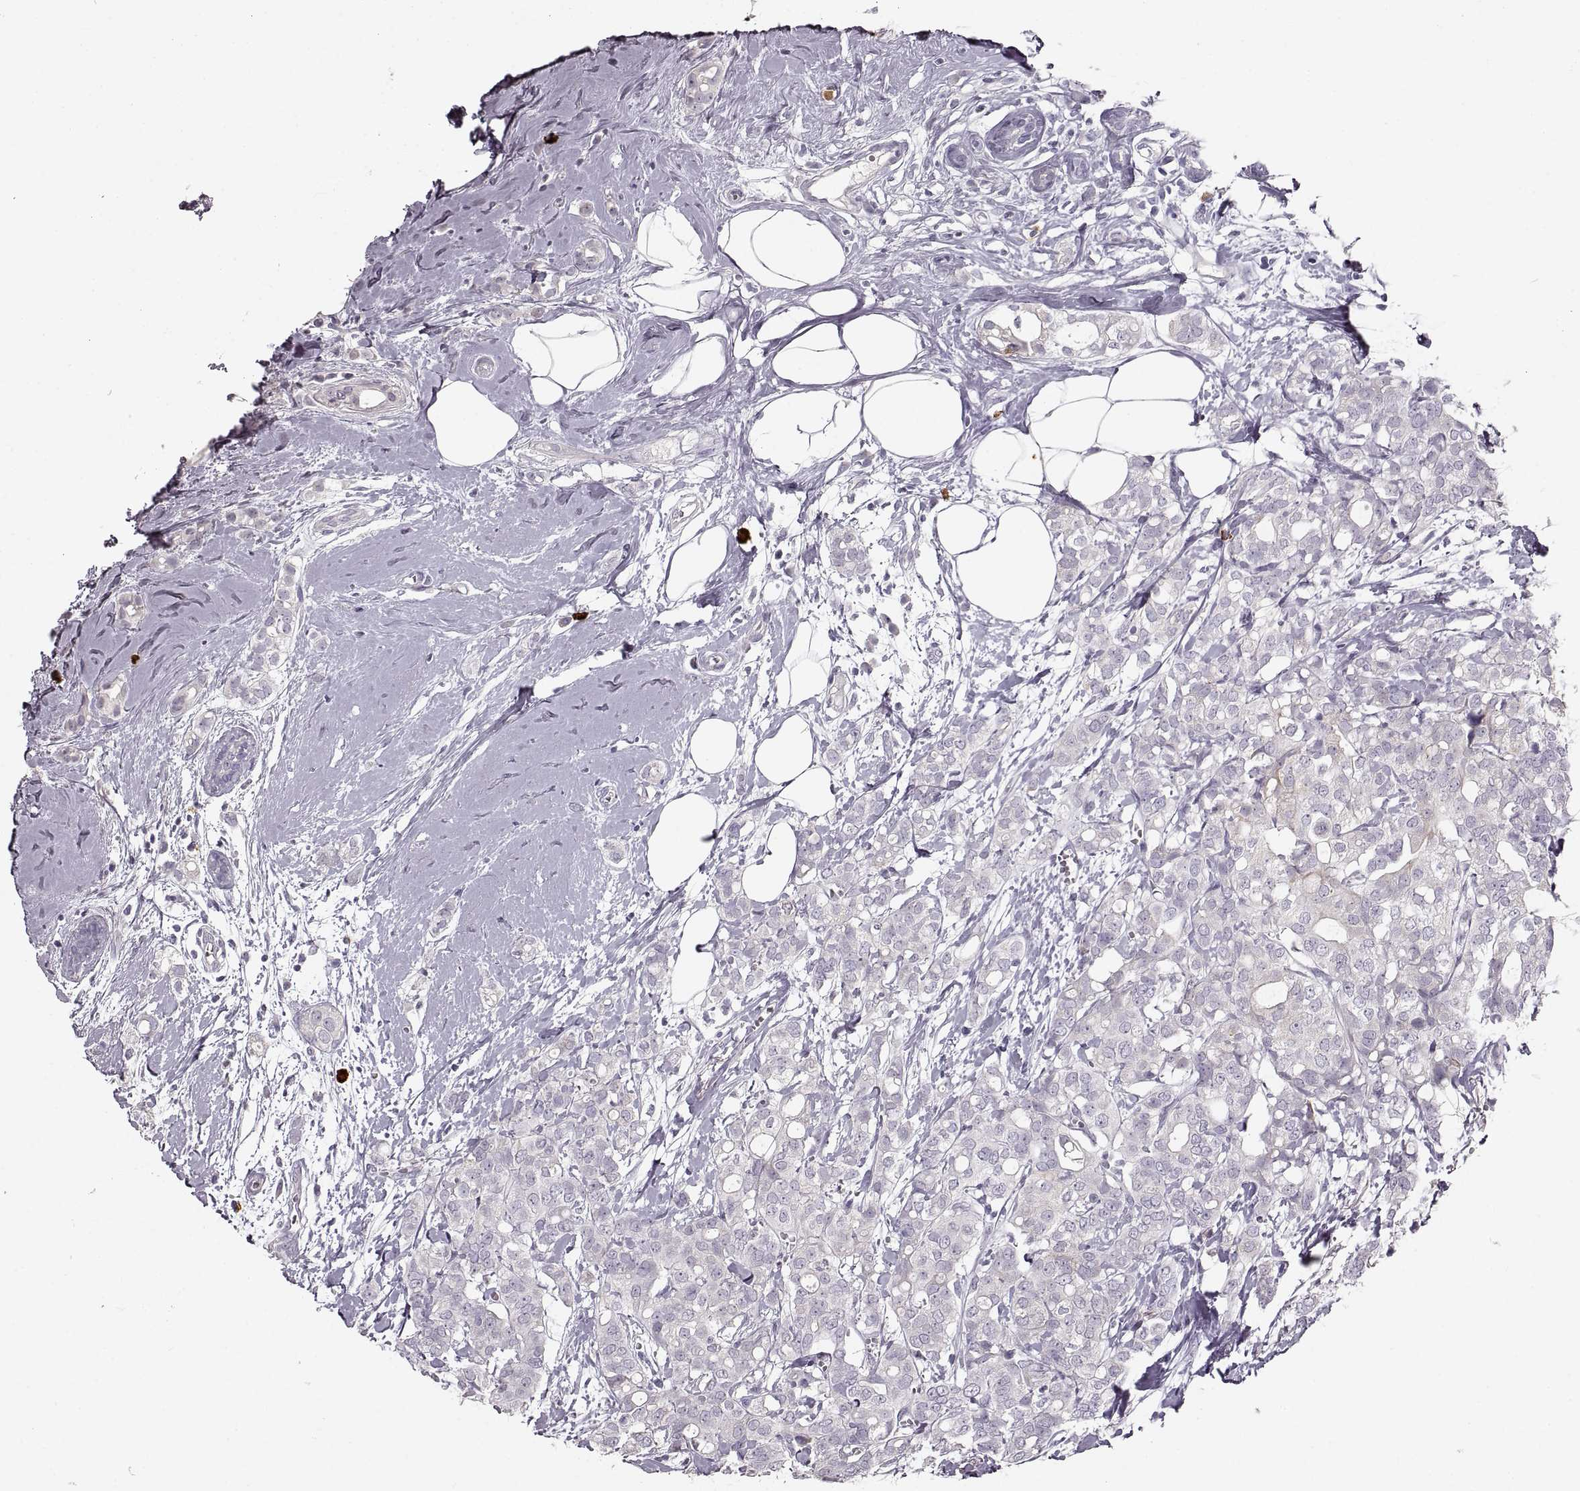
{"staining": {"intensity": "negative", "quantity": "none", "location": "none"}, "tissue": "breast cancer", "cell_type": "Tumor cells", "image_type": "cancer", "snomed": [{"axis": "morphology", "description": "Duct carcinoma"}, {"axis": "topography", "description": "Breast"}], "caption": "Infiltrating ductal carcinoma (breast) stained for a protein using immunohistochemistry reveals no staining tumor cells.", "gene": "CNTN1", "patient": {"sex": "female", "age": 40}}